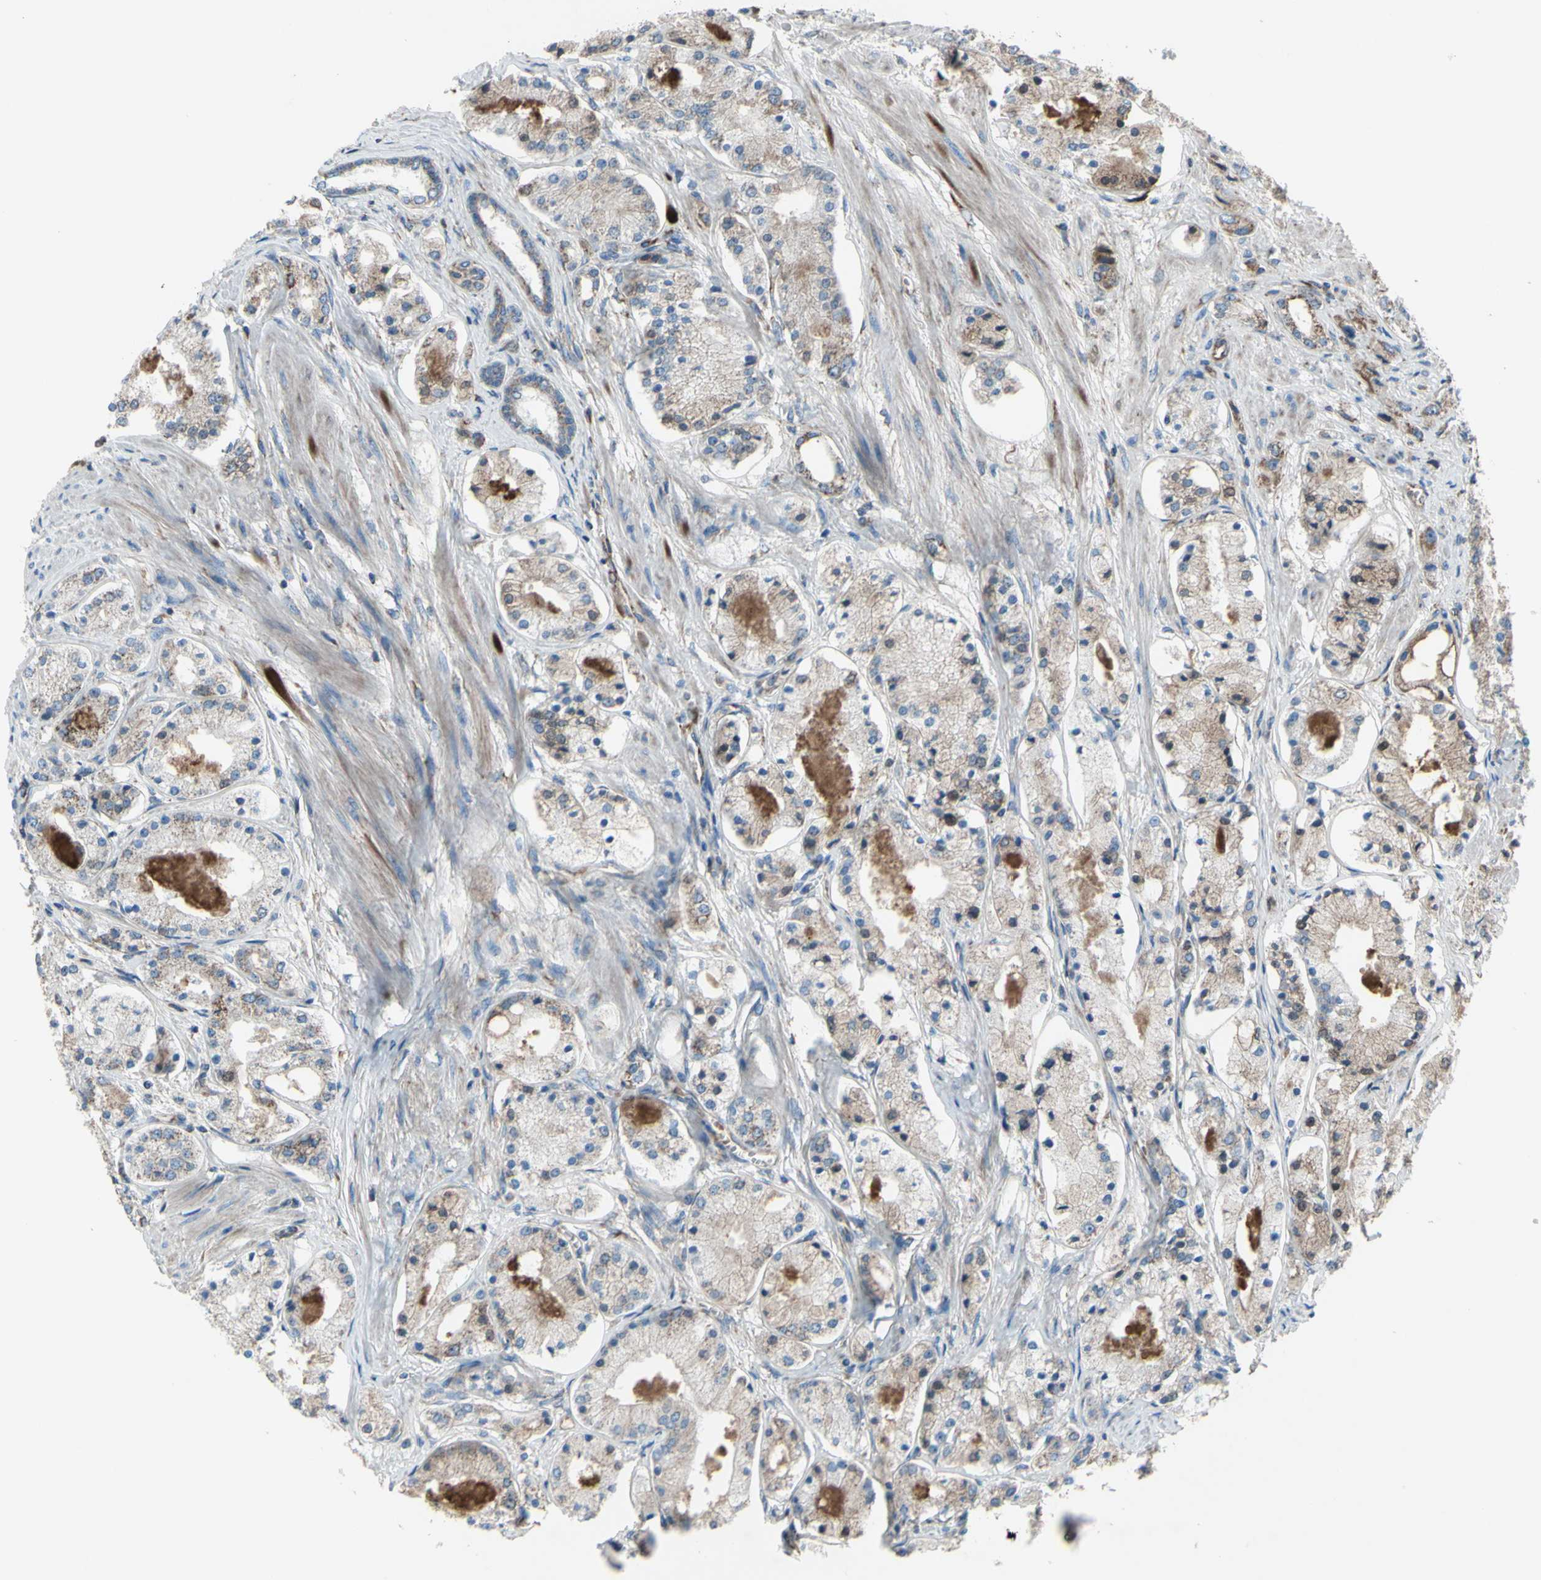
{"staining": {"intensity": "moderate", "quantity": "<25%", "location": "cytoplasmic/membranous"}, "tissue": "prostate cancer", "cell_type": "Tumor cells", "image_type": "cancer", "snomed": [{"axis": "morphology", "description": "Adenocarcinoma, High grade"}, {"axis": "topography", "description": "Prostate"}], "caption": "This is an image of immunohistochemistry staining of prostate adenocarcinoma (high-grade), which shows moderate expression in the cytoplasmic/membranous of tumor cells.", "gene": "EMC7", "patient": {"sex": "male", "age": 66}}